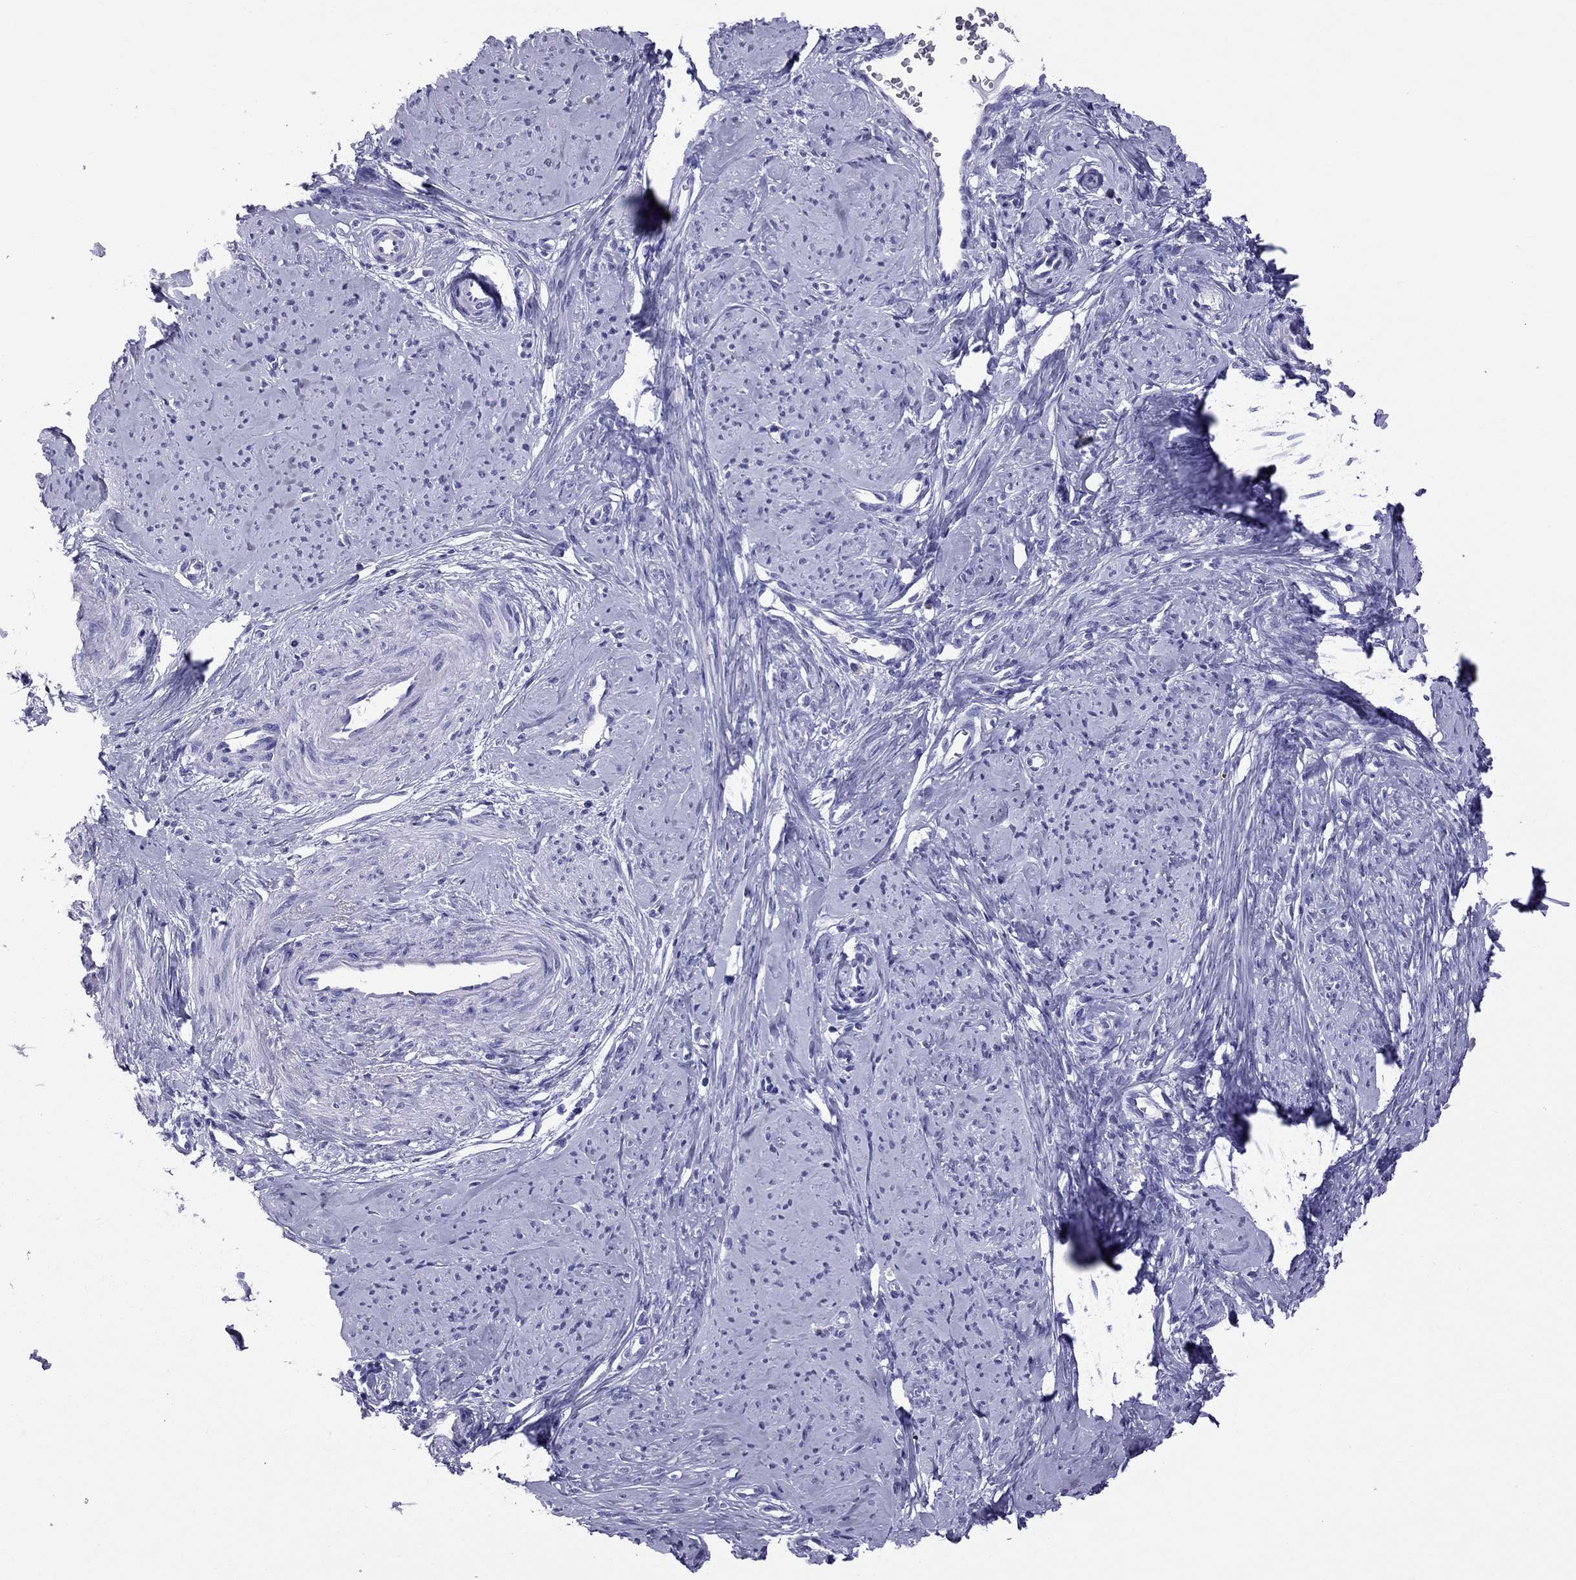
{"staining": {"intensity": "negative", "quantity": "none", "location": "none"}, "tissue": "smooth muscle", "cell_type": "Smooth muscle cells", "image_type": "normal", "snomed": [{"axis": "morphology", "description": "Normal tissue, NOS"}, {"axis": "topography", "description": "Smooth muscle"}], "caption": "This photomicrograph is of unremarkable smooth muscle stained with immunohistochemistry to label a protein in brown with the nuclei are counter-stained blue. There is no expression in smooth muscle cells.", "gene": "TTLL13", "patient": {"sex": "female", "age": 48}}